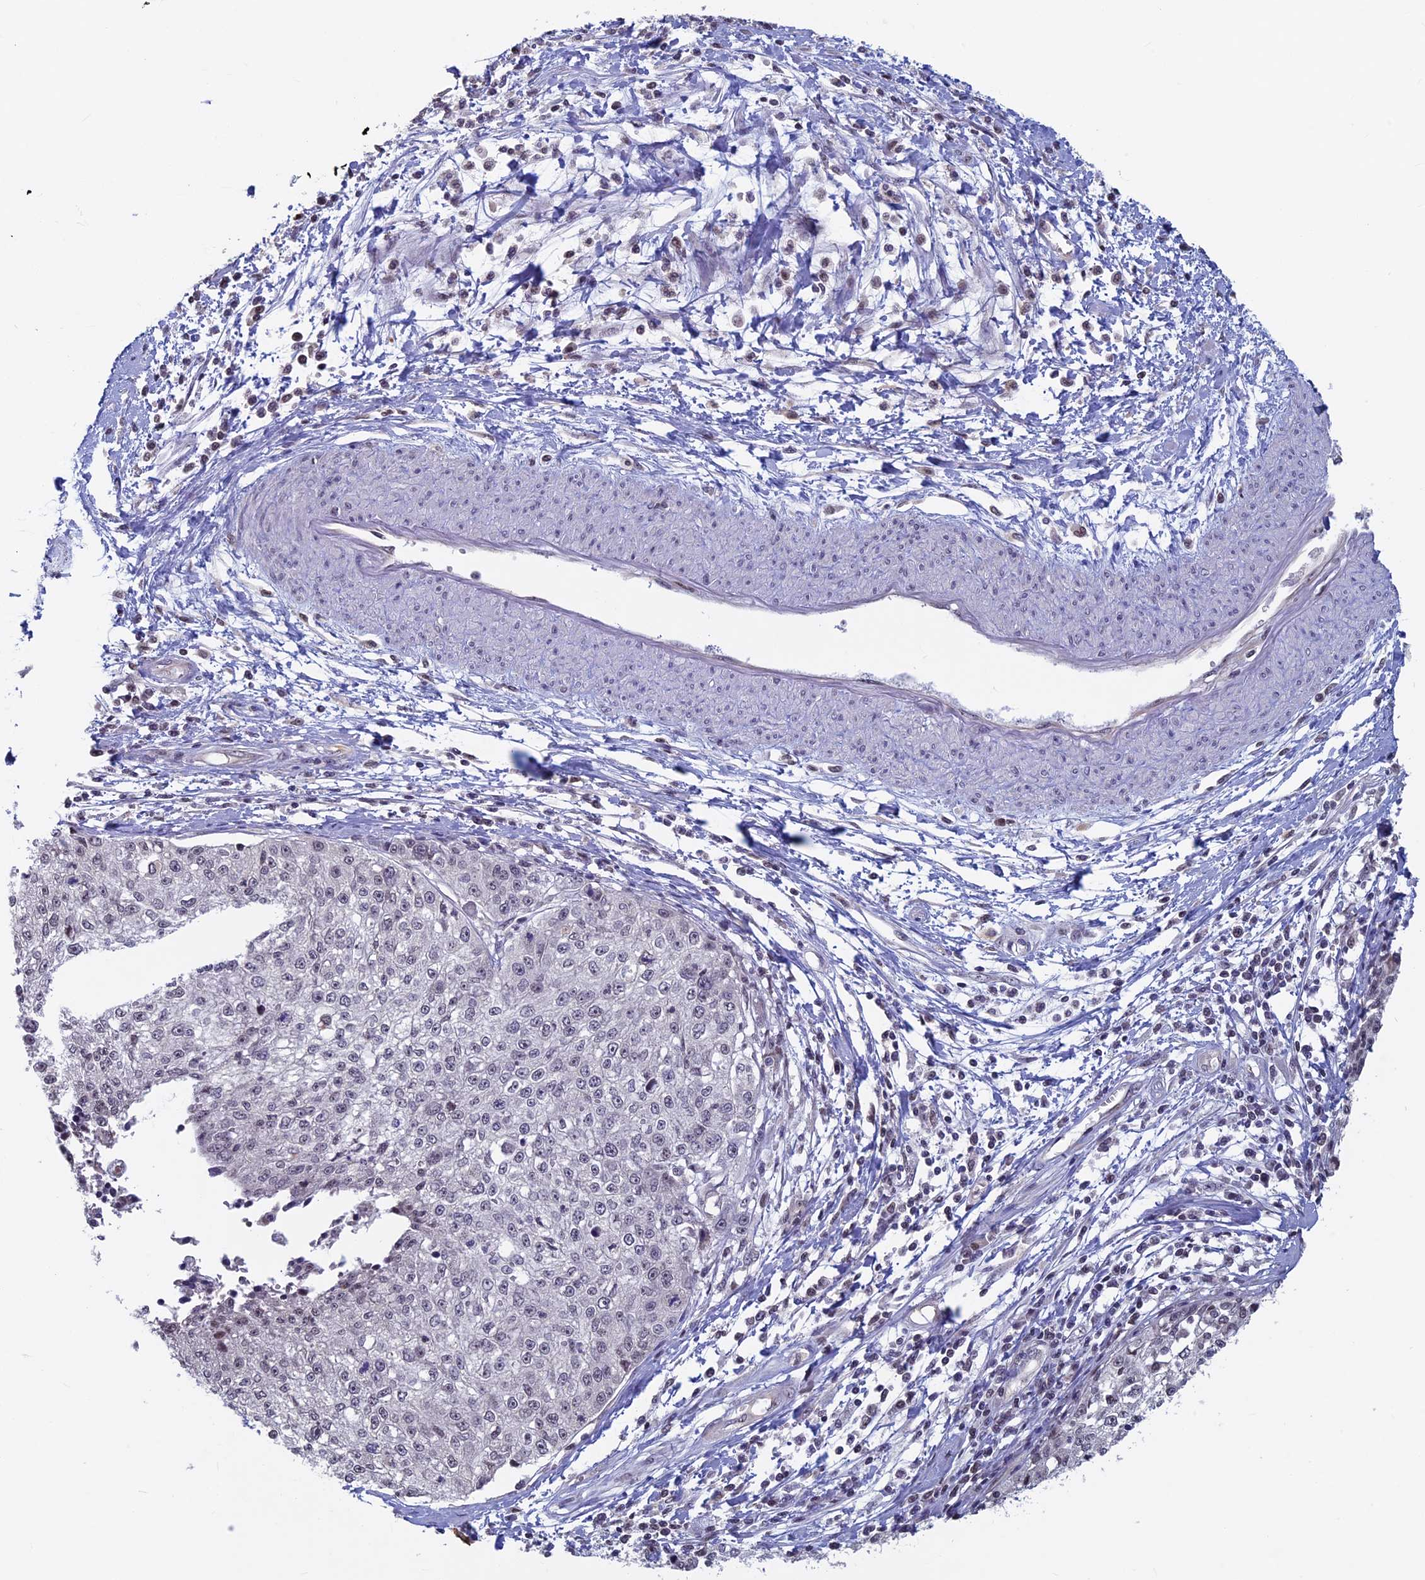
{"staining": {"intensity": "weak", "quantity": "<25%", "location": "nuclear"}, "tissue": "cervical cancer", "cell_type": "Tumor cells", "image_type": "cancer", "snomed": [{"axis": "morphology", "description": "Squamous cell carcinoma, NOS"}, {"axis": "topography", "description": "Cervix"}], "caption": "Photomicrograph shows no significant protein positivity in tumor cells of cervical cancer.", "gene": "SPIRE1", "patient": {"sex": "female", "age": 57}}